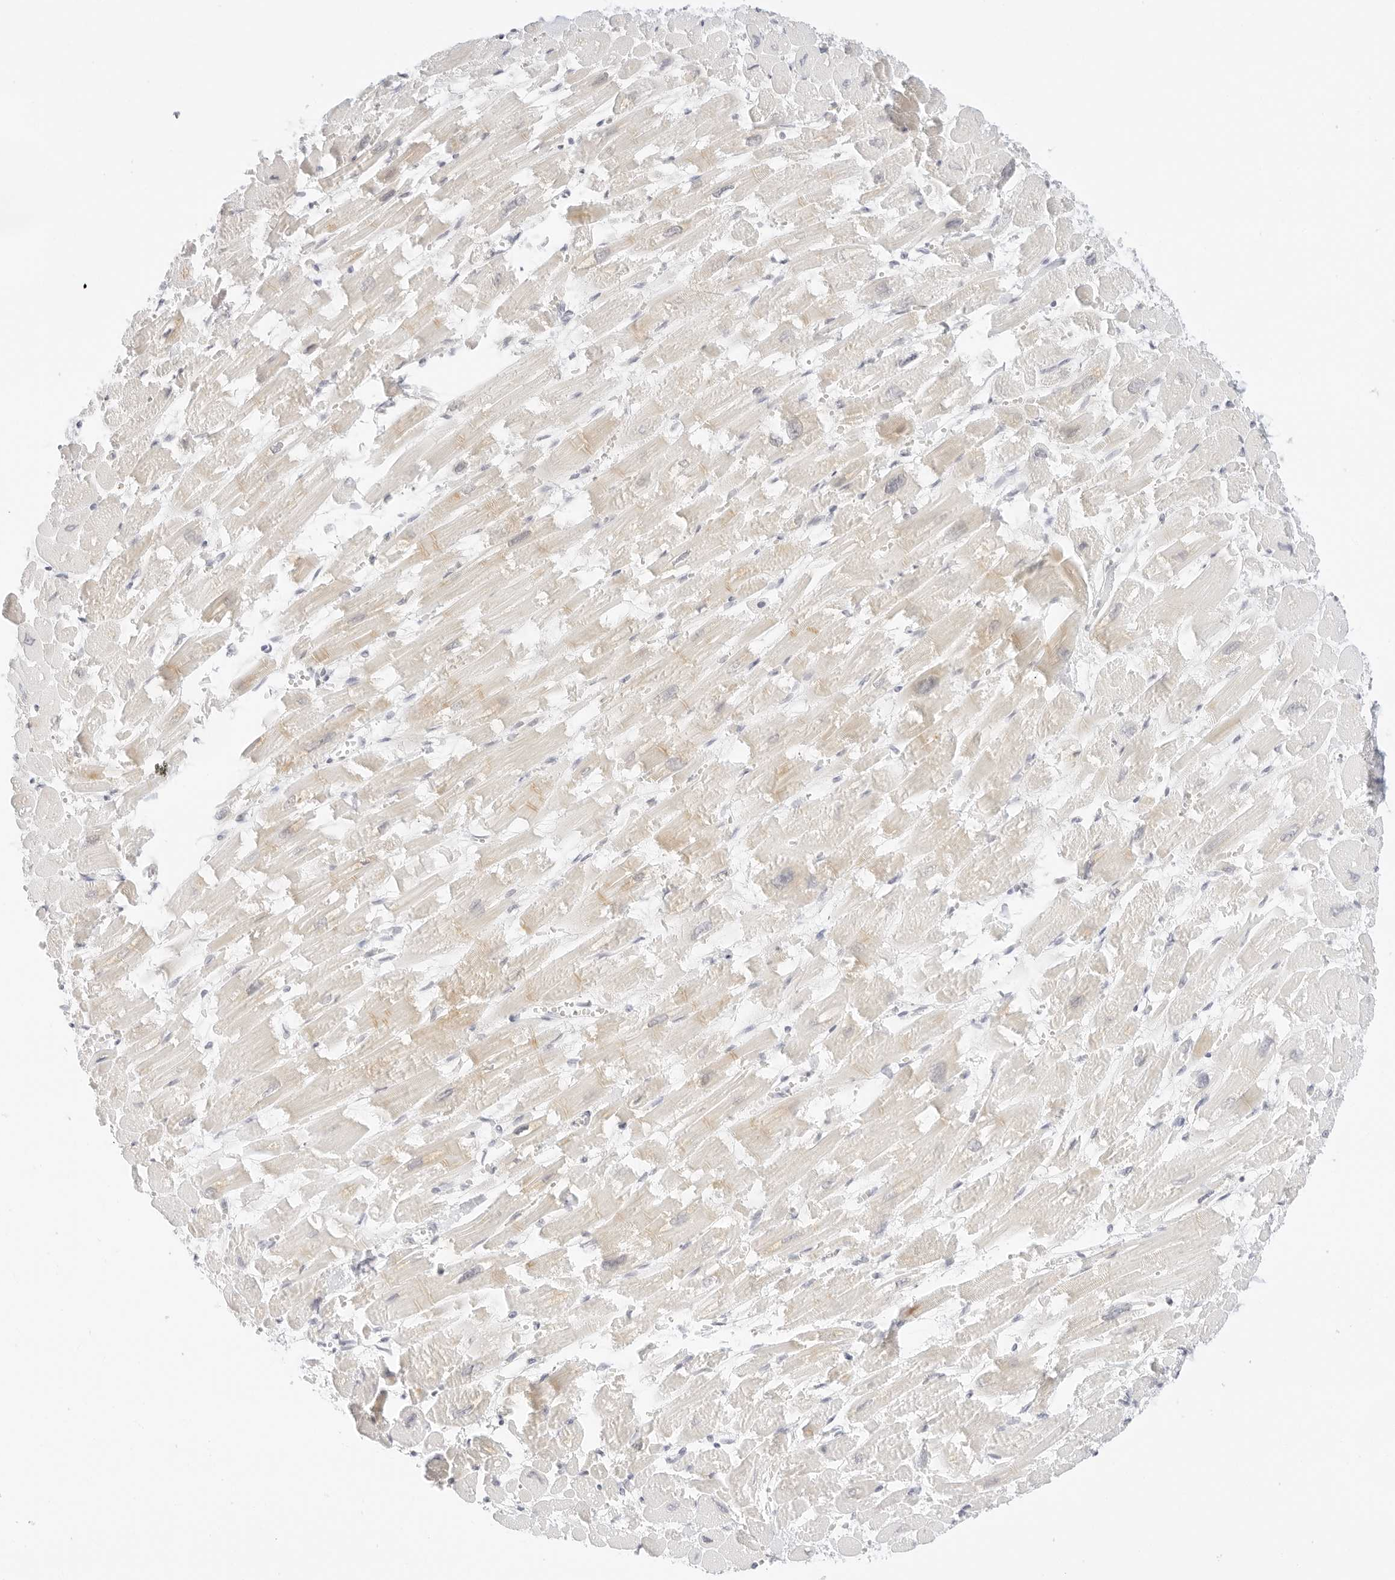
{"staining": {"intensity": "weak", "quantity": "25%-75%", "location": "cytoplasmic/membranous"}, "tissue": "heart muscle", "cell_type": "Cardiomyocytes", "image_type": "normal", "snomed": [{"axis": "morphology", "description": "Normal tissue, NOS"}, {"axis": "topography", "description": "Heart"}], "caption": "Unremarkable heart muscle displays weak cytoplasmic/membranous staining in approximately 25%-75% of cardiomyocytes, visualized by immunohistochemistry. (Stains: DAB in brown, nuclei in blue, Microscopy: brightfield microscopy at high magnification).", "gene": "POLR3C", "patient": {"sex": "male", "age": 54}}